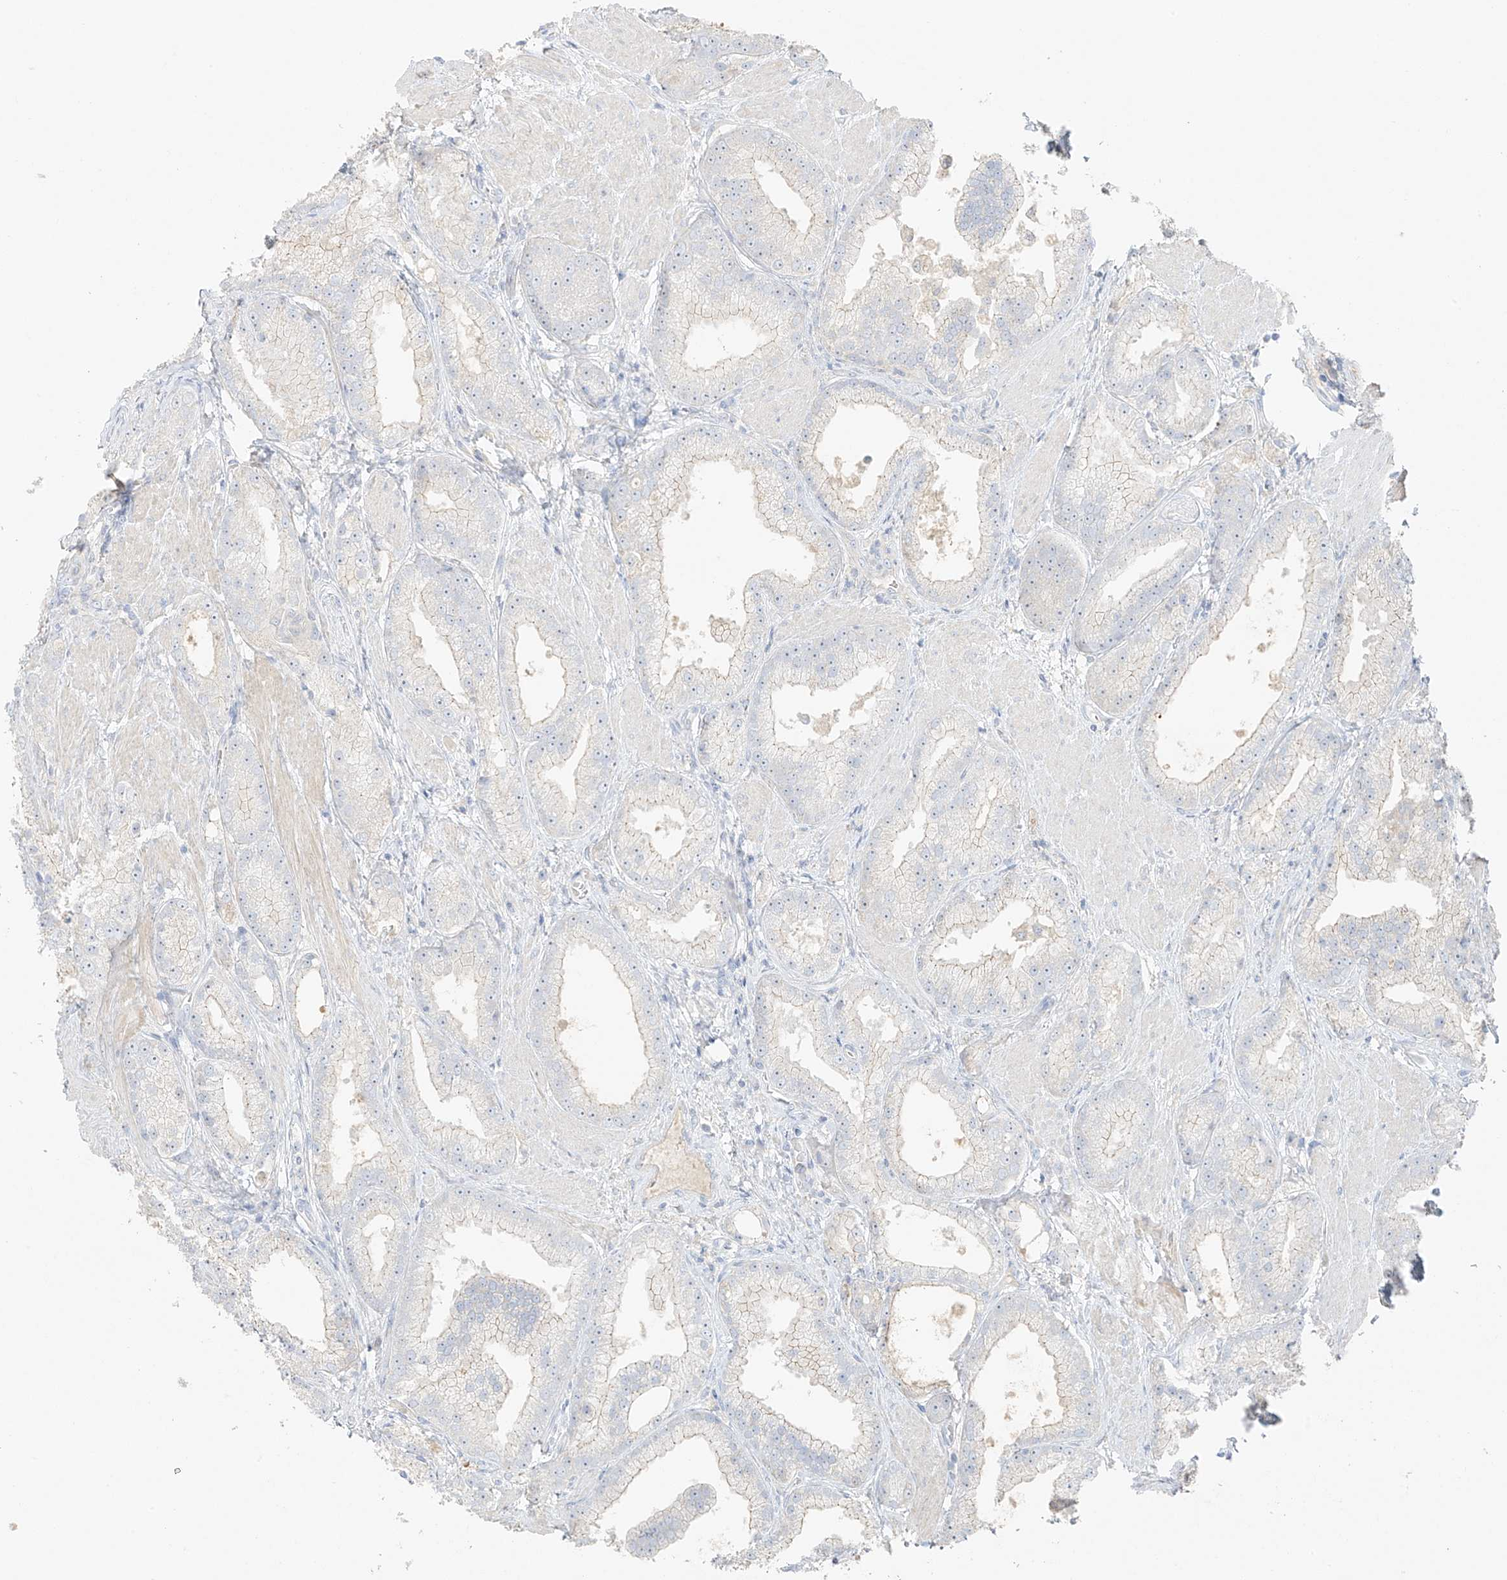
{"staining": {"intensity": "weak", "quantity": "<25%", "location": "cytoplasmic/membranous"}, "tissue": "prostate cancer", "cell_type": "Tumor cells", "image_type": "cancer", "snomed": [{"axis": "morphology", "description": "Adenocarcinoma, Low grade"}, {"axis": "topography", "description": "Prostate"}], "caption": "A micrograph of human prostate cancer (low-grade adenocarcinoma) is negative for staining in tumor cells.", "gene": "ZBTB41", "patient": {"sex": "male", "age": 67}}